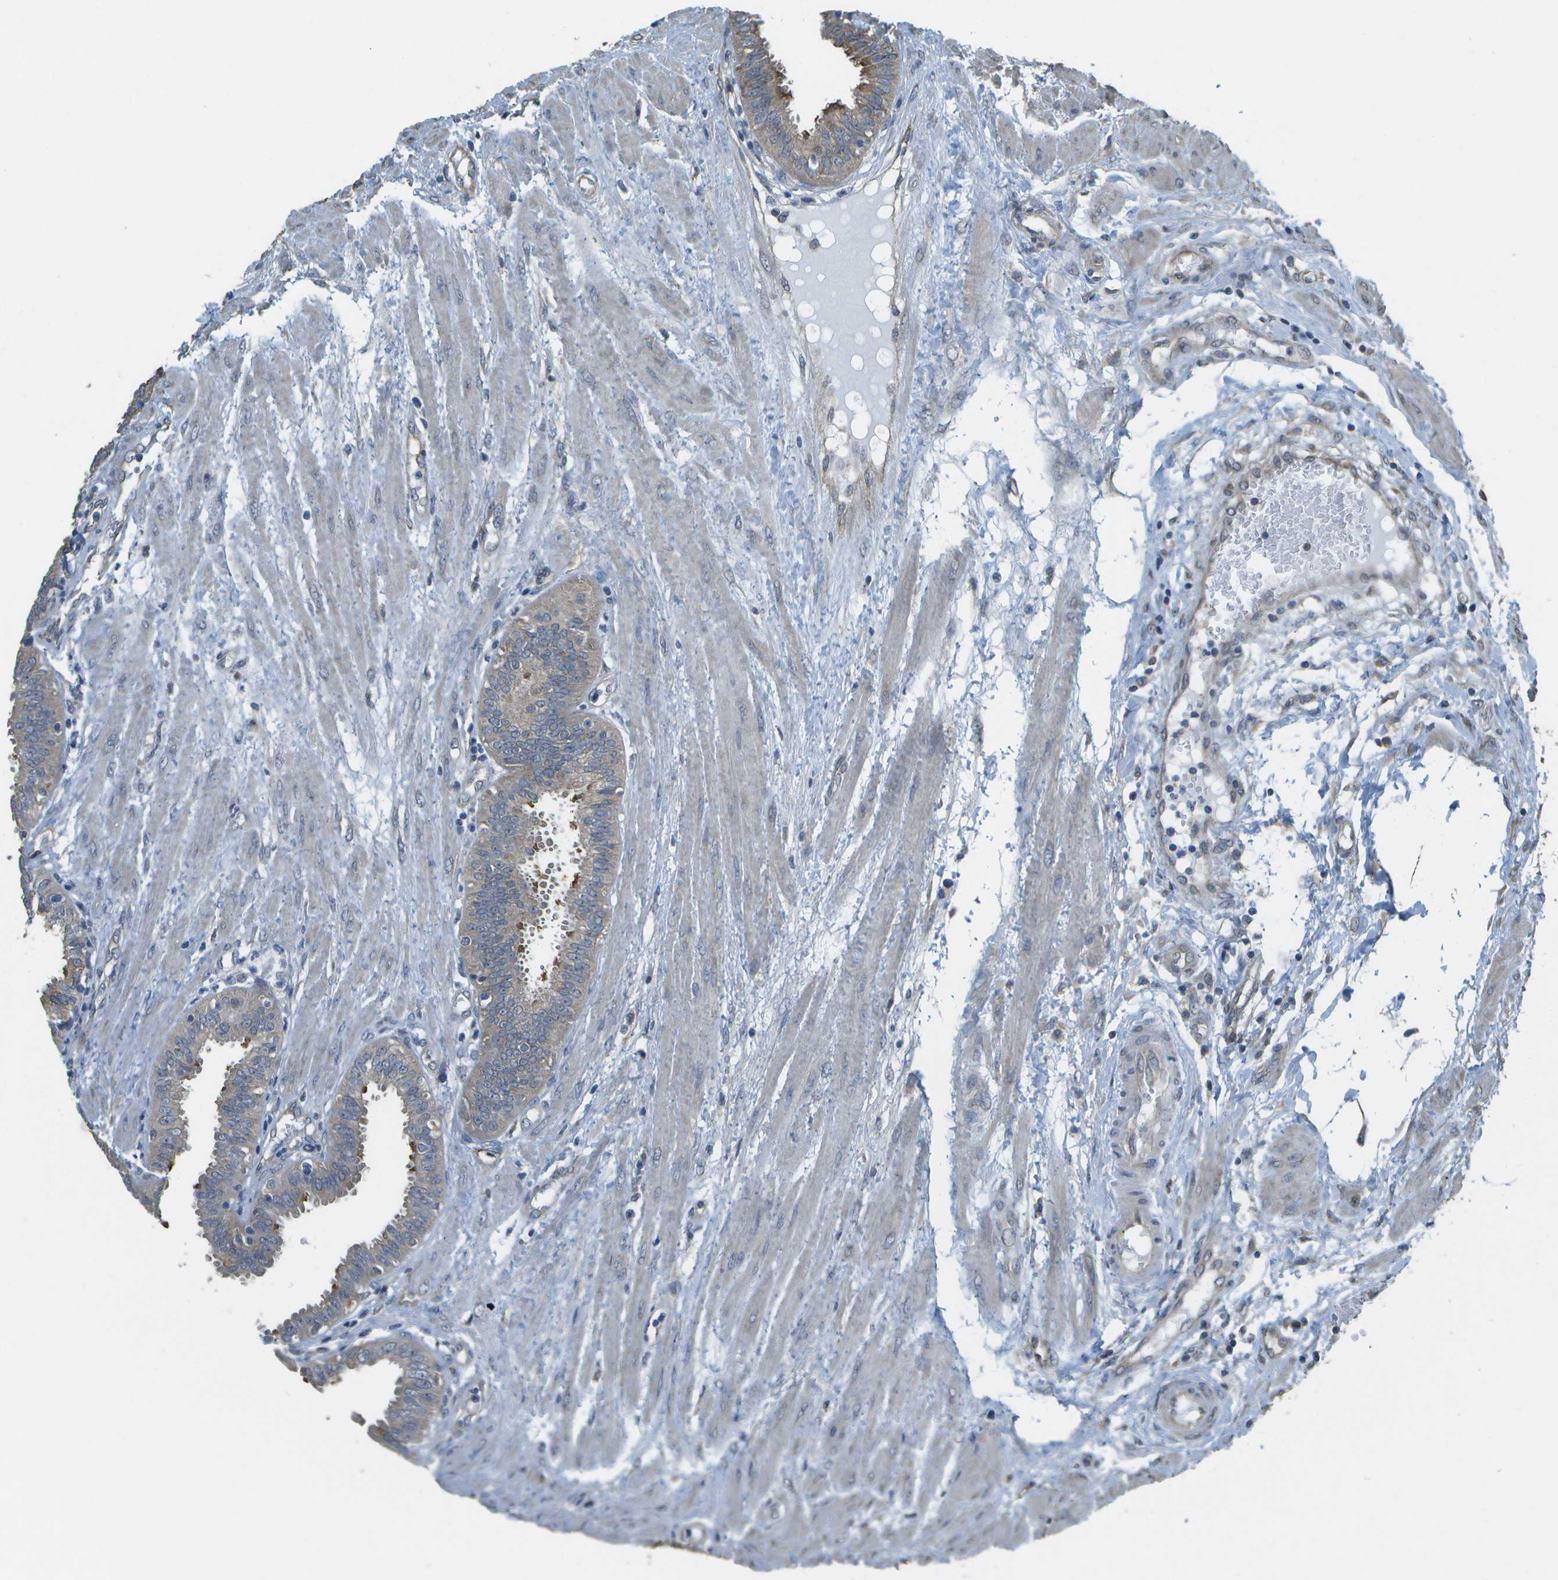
{"staining": {"intensity": "moderate", "quantity": "25%-75%", "location": "cytoplasmic/membranous"}, "tissue": "fallopian tube", "cell_type": "Glandular cells", "image_type": "normal", "snomed": [{"axis": "morphology", "description": "Normal tissue, NOS"}, {"axis": "topography", "description": "Fallopian tube"}], "caption": "This is a histology image of immunohistochemistry (IHC) staining of benign fallopian tube, which shows moderate positivity in the cytoplasmic/membranous of glandular cells.", "gene": "CLNS1A", "patient": {"sex": "female", "age": 32}}